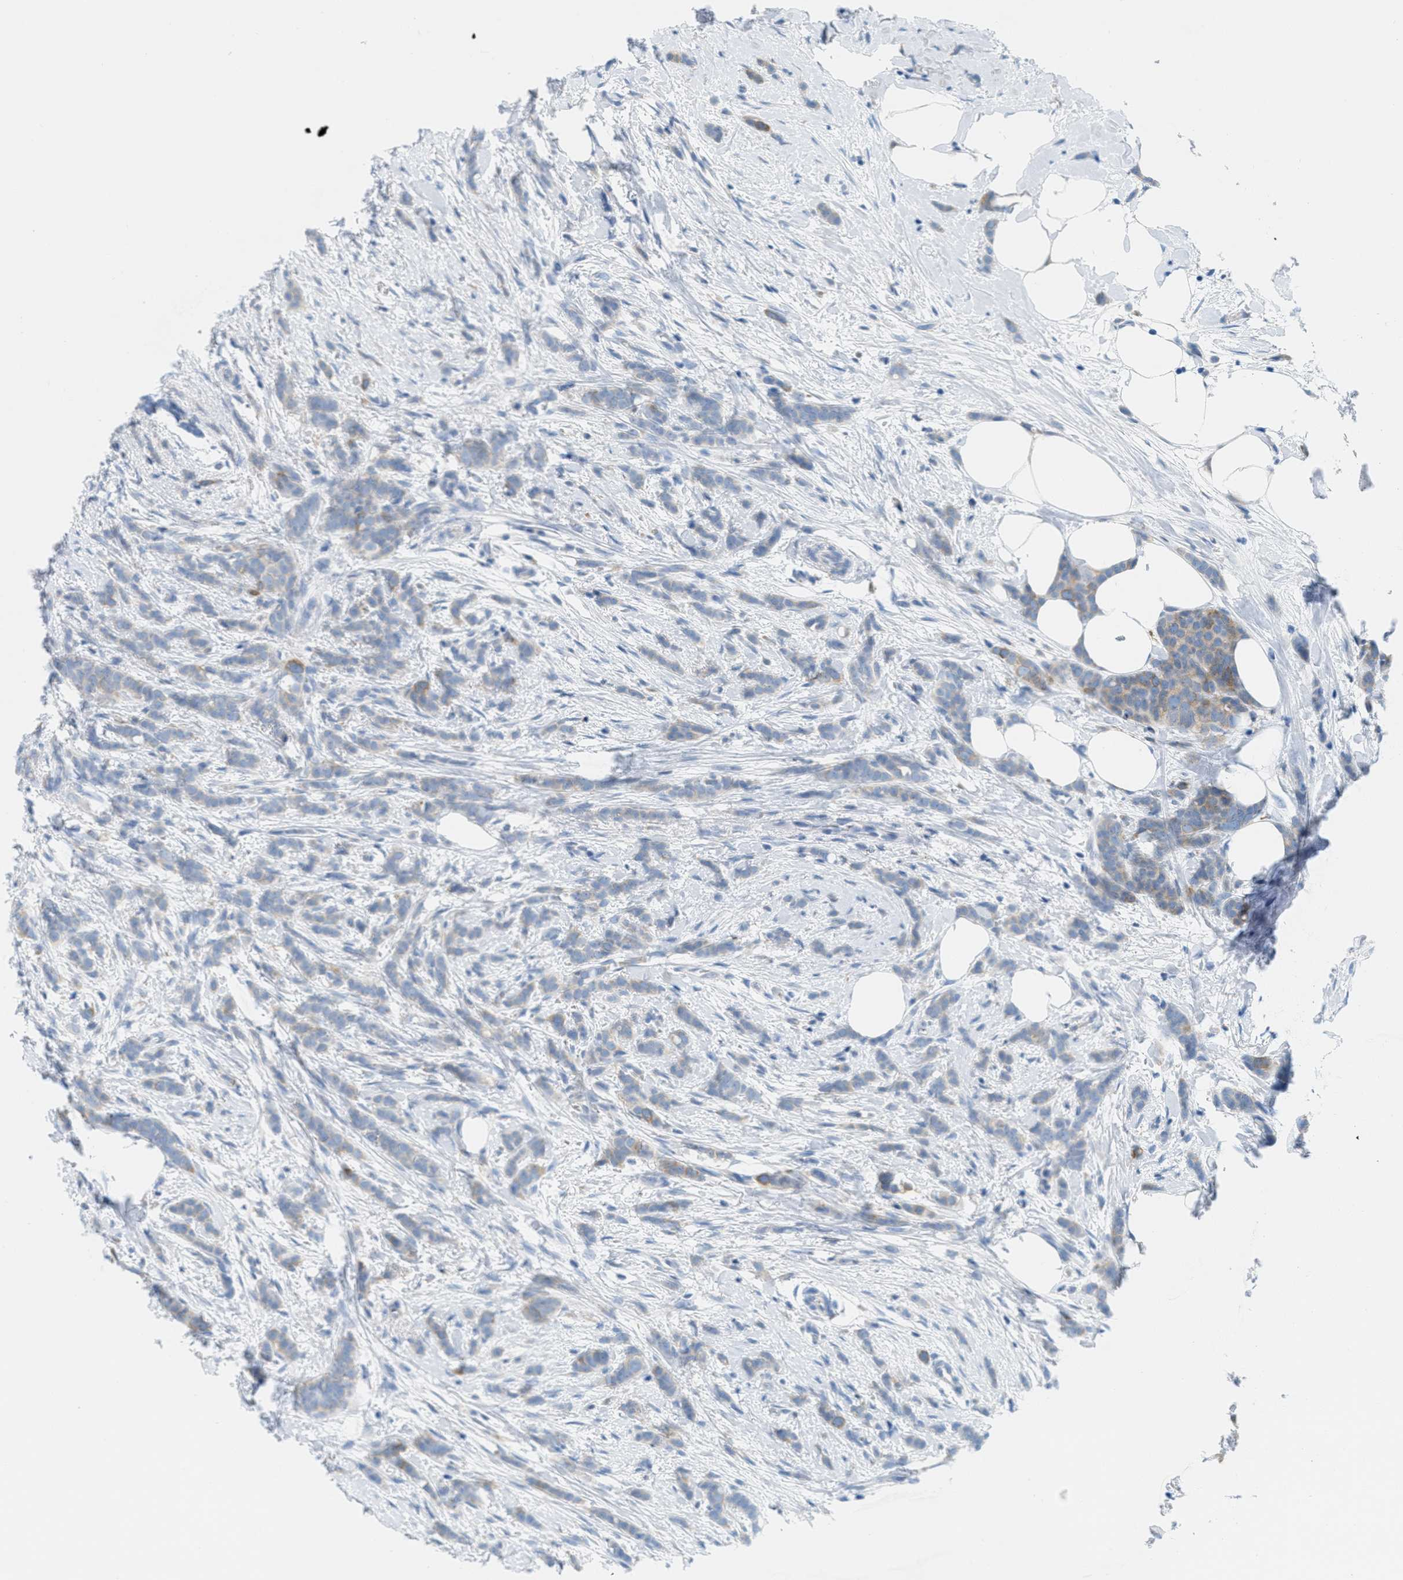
{"staining": {"intensity": "weak", "quantity": "<25%", "location": "cytoplasmic/membranous"}, "tissue": "breast cancer", "cell_type": "Tumor cells", "image_type": "cancer", "snomed": [{"axis": "morphology", "description": "Lobular carcinoma, in situ"}, {"axis": "morphology", "description": "Lobular carcinoma"}, {"axis": "topography", "description": "Breast"}], "caption": "Lobular carcinoma (breast) was stained to show a protein in brown. There is no significant positivity in tumor cells. (DAB (3,3'-diaminobenzidine) immunohistochemistry with hematoxylin counter stain).", "gene": "TEX264", "patient": {"sex": "female", "age": 41}}